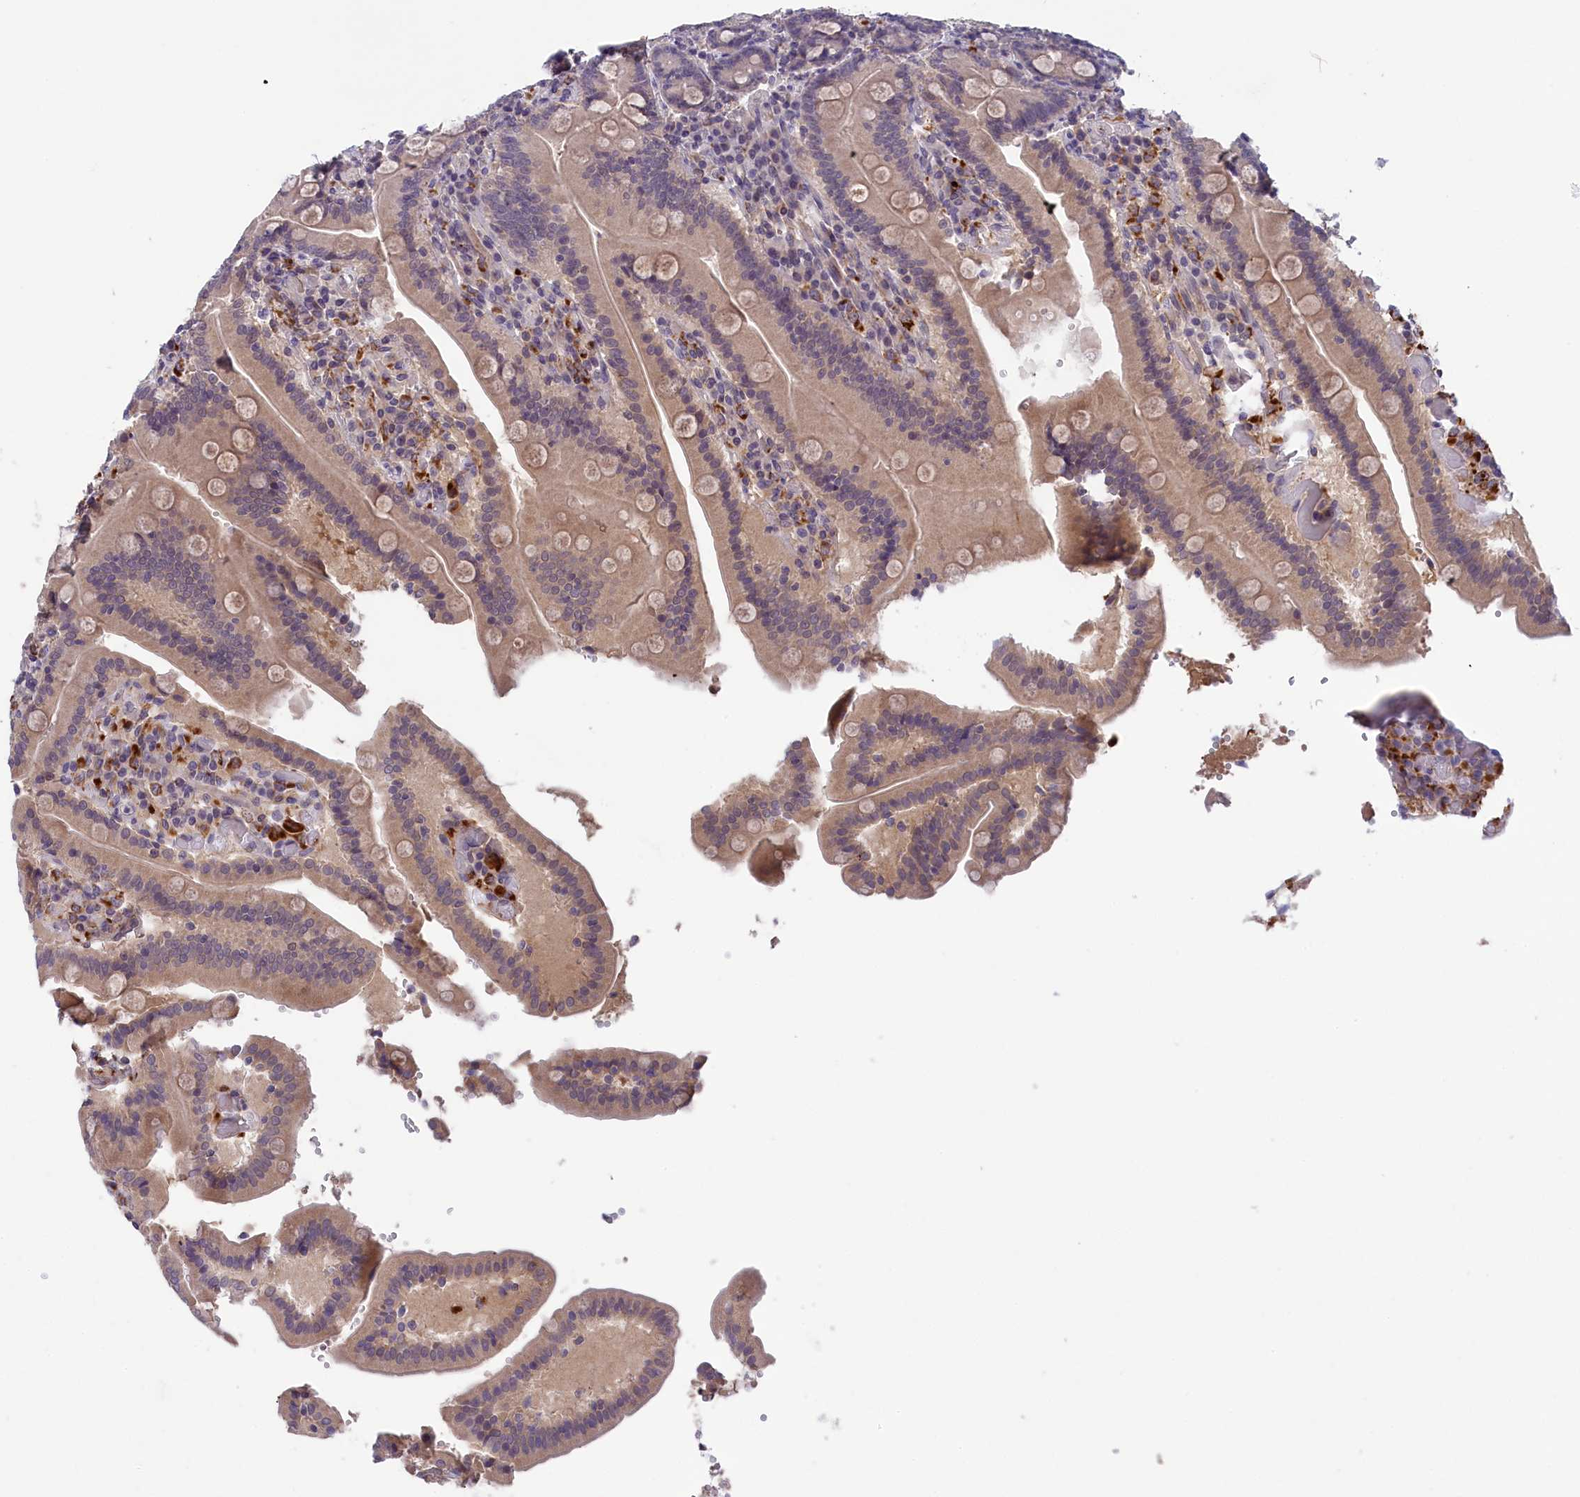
{"staining": {"intensity": "weak", "quantity": "25%-75%", "location": "cytoplasmic/membranous"}, "tissue": "duodenum", "cell_type": "Glandular cells", "image_type": "normal", "snomed": [{"axis": "morphology", "description": "Normal tissue, NOS"}, {"axis": "topography", "description": "Duodenum"}], "caption": "Duodenum stained with DAB immunohistochemistry (IHC) displays low levels of weak cytoplasmic/membranous expression in approximately 25%-75% of glandular cells.", "gene": "STYX", "patient": {"sex": "female", "age": 62}}